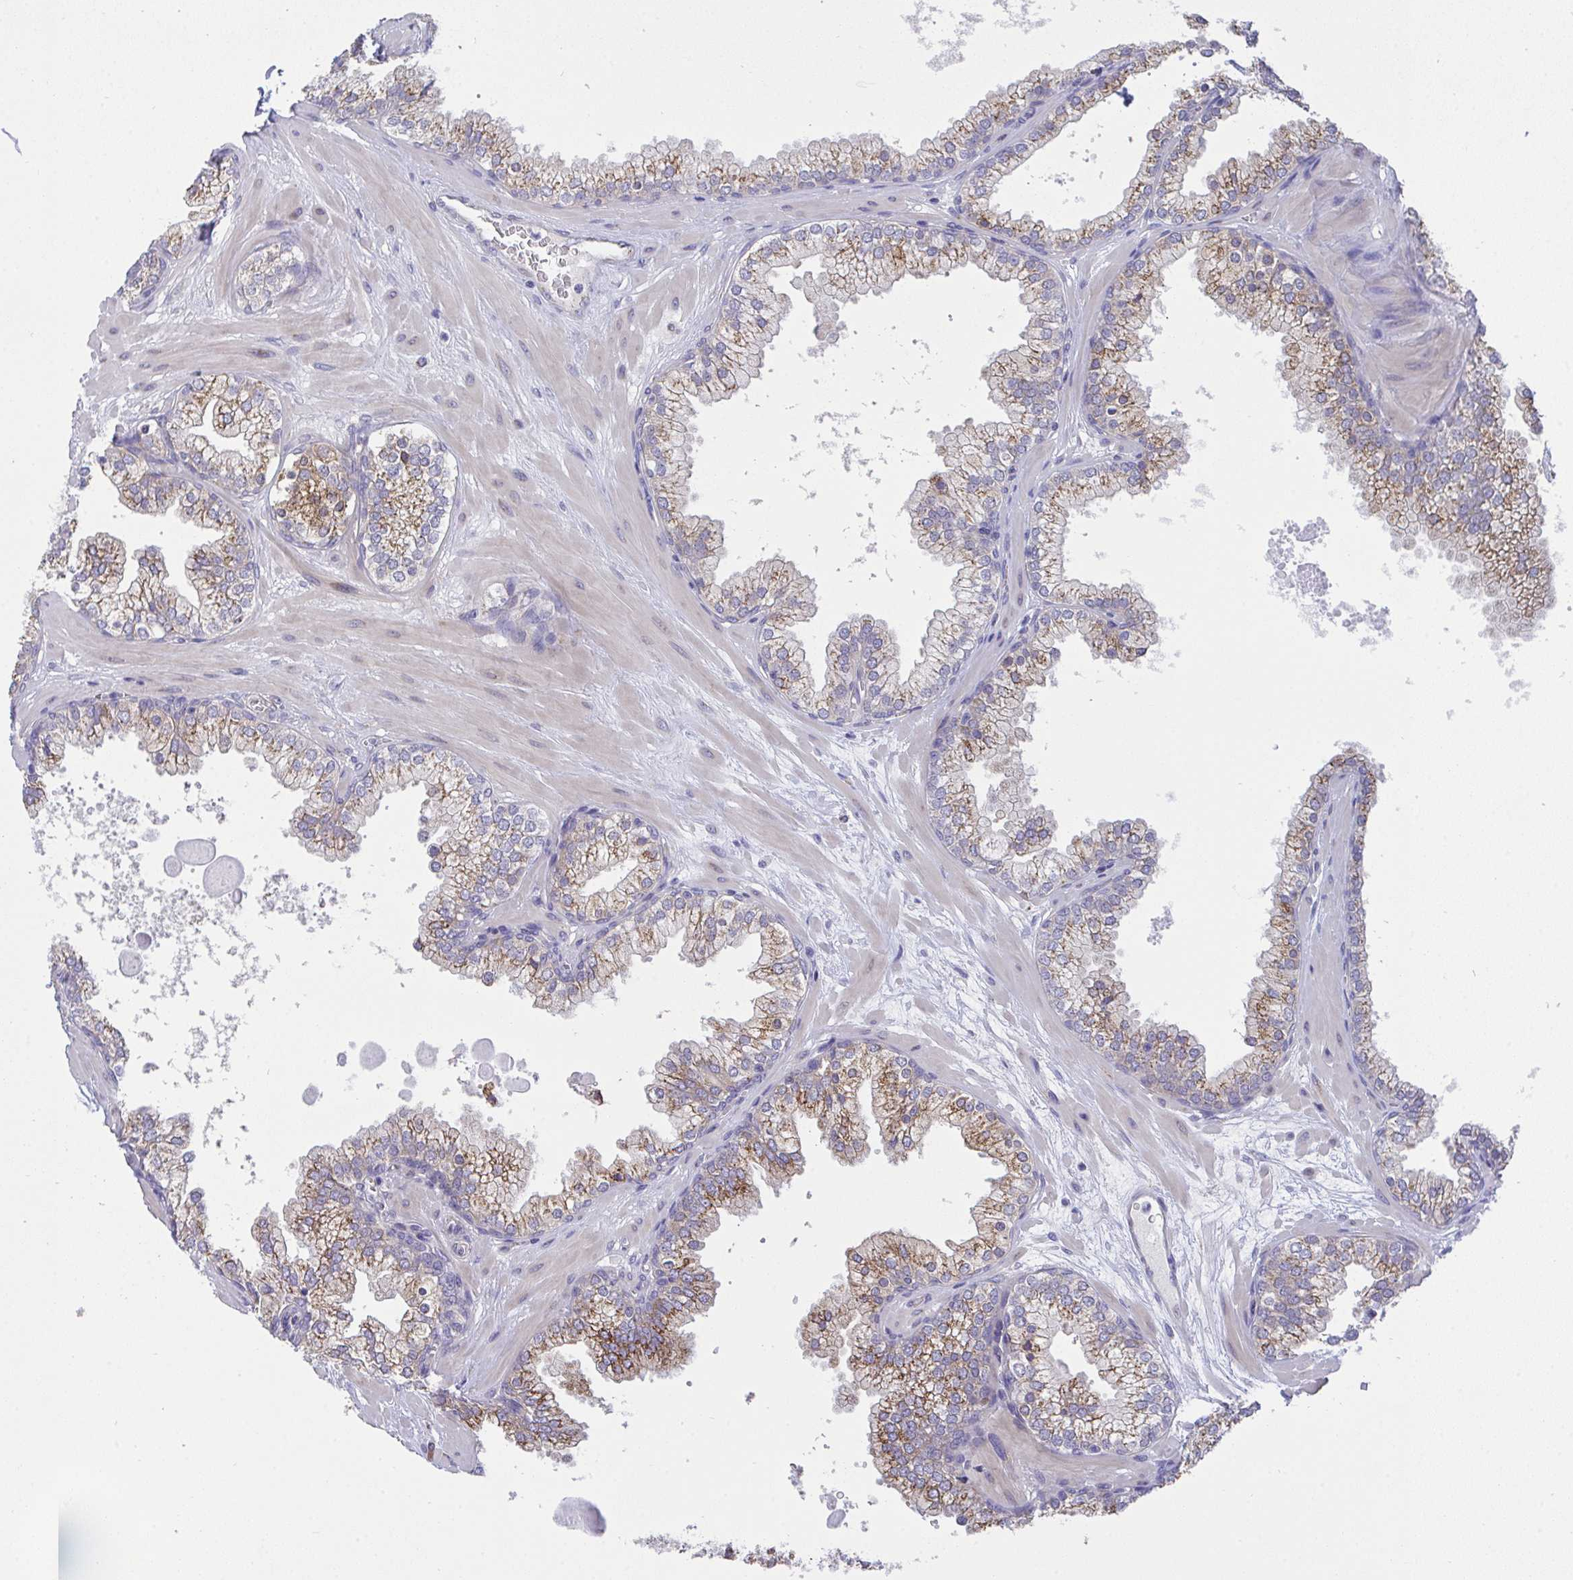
{"staining": {"intensity": "moderate", "quantity": "25%-75%", "location": "cytoplasmic/membranous"}, "tissue": "prostate", "cell_type": "Glandular cells", "image_type": "normal", "snomed": [{"axis": "morphology", "description": "Normal tissue, NOS"}, {"axis": "topography", "description": "Prostate"}, {"axis": "topography", "description": "Peripheral nerve tissue"}], "caption": "This photomicrograph displays IHC staining of normal human prostate, with medium moderate cytoplasmic/membranous positivity in about 25%-75% of glandular cells.", "gene": "MIA3", "patient": {"sex": "male", "age": 61}}